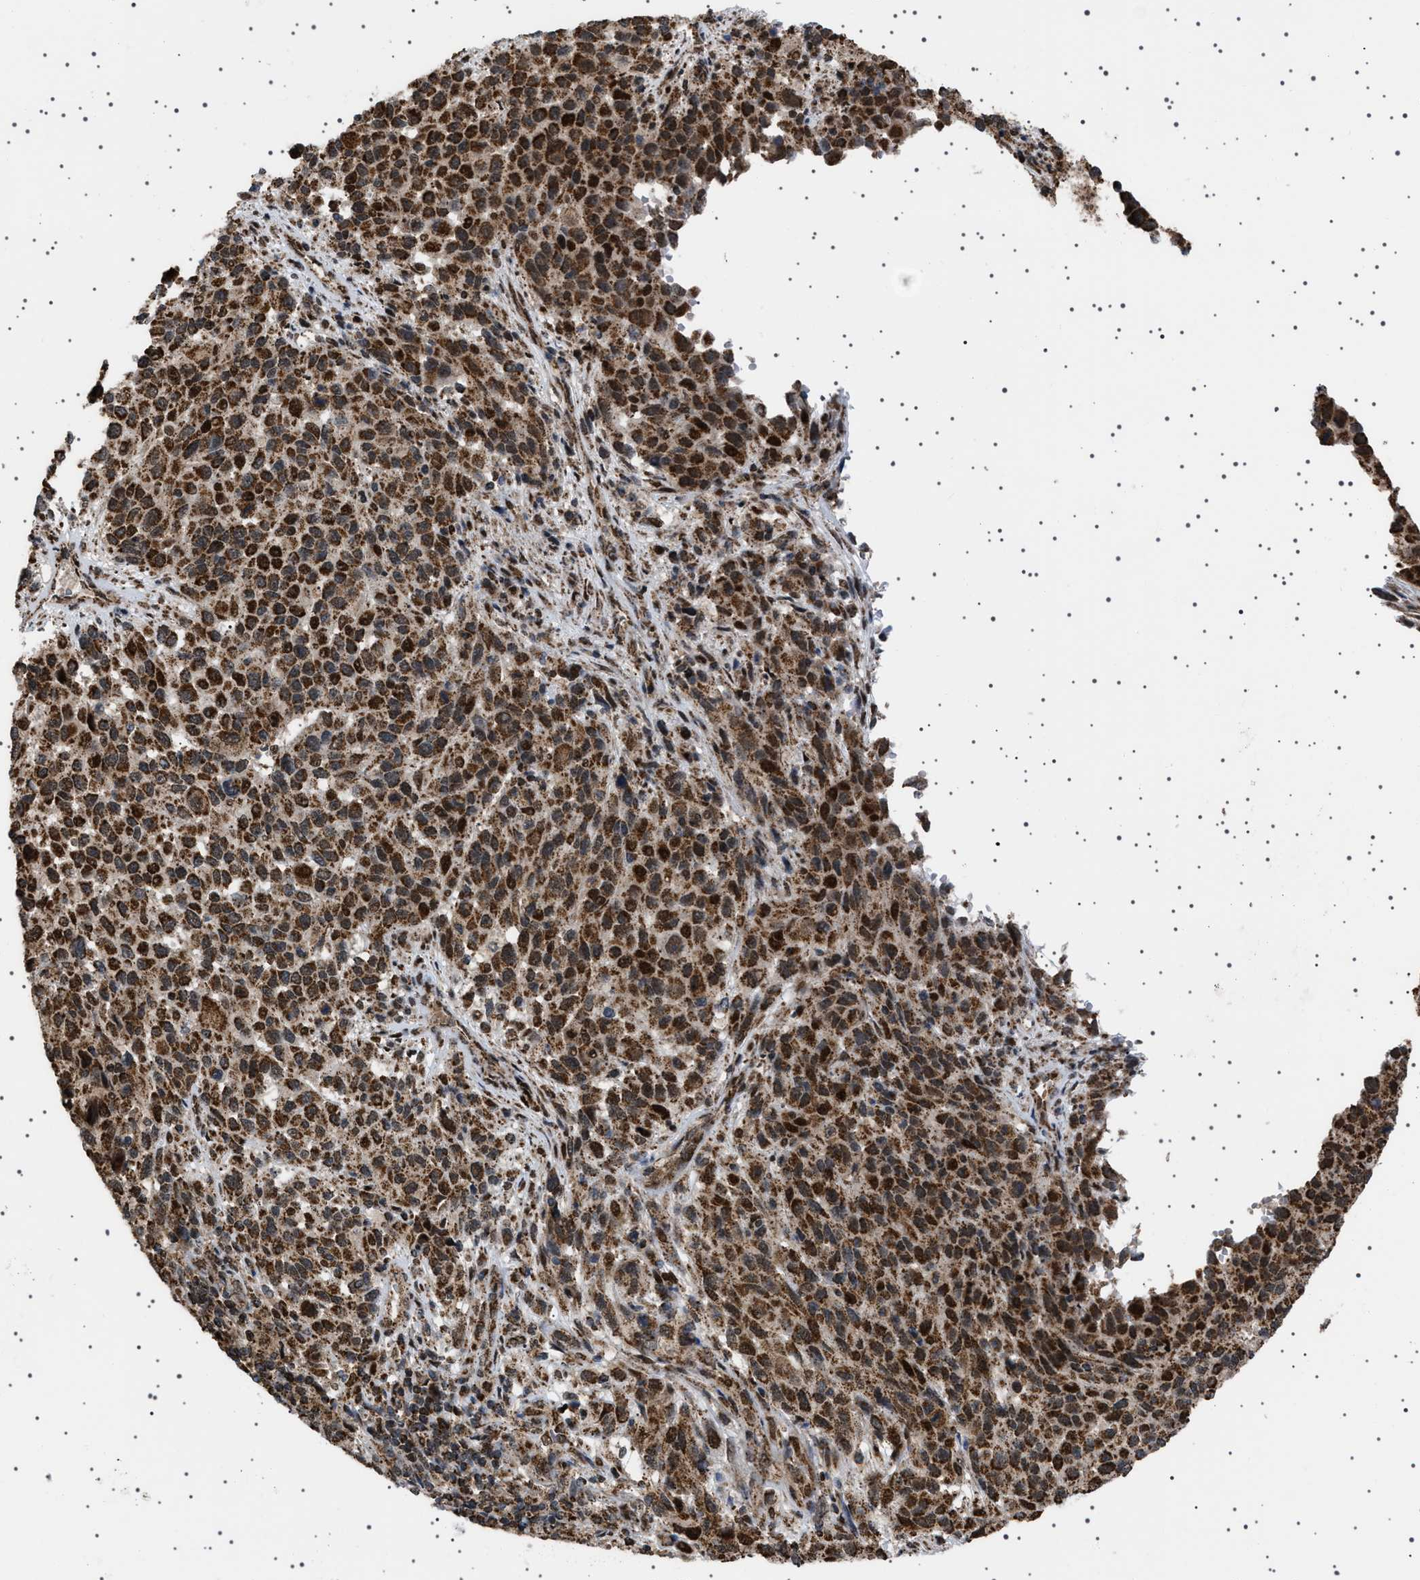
{"staining": {"intensity": "strong", "quantity": ">75%", "location": "cytoplasmic/membranous,nuclear"}, "tissue": "melanoma", "cell_type": "Tumor cells", "image_type": "cancer", "snomed": [{"axis": "morphology", "description": "Malignant melanoma, Metastatic site"}, {"axis": "topography", "description": "Lymph node"}], "caption": "Immunohistochemical staining of malignant melanoma (metastatic site) shows strong cytoplasmic/membranous and nuclear protein staining in approximately >75% of tumor cells.", "gene": "MELK", "patient": {"sex": "male", "age": 61}}